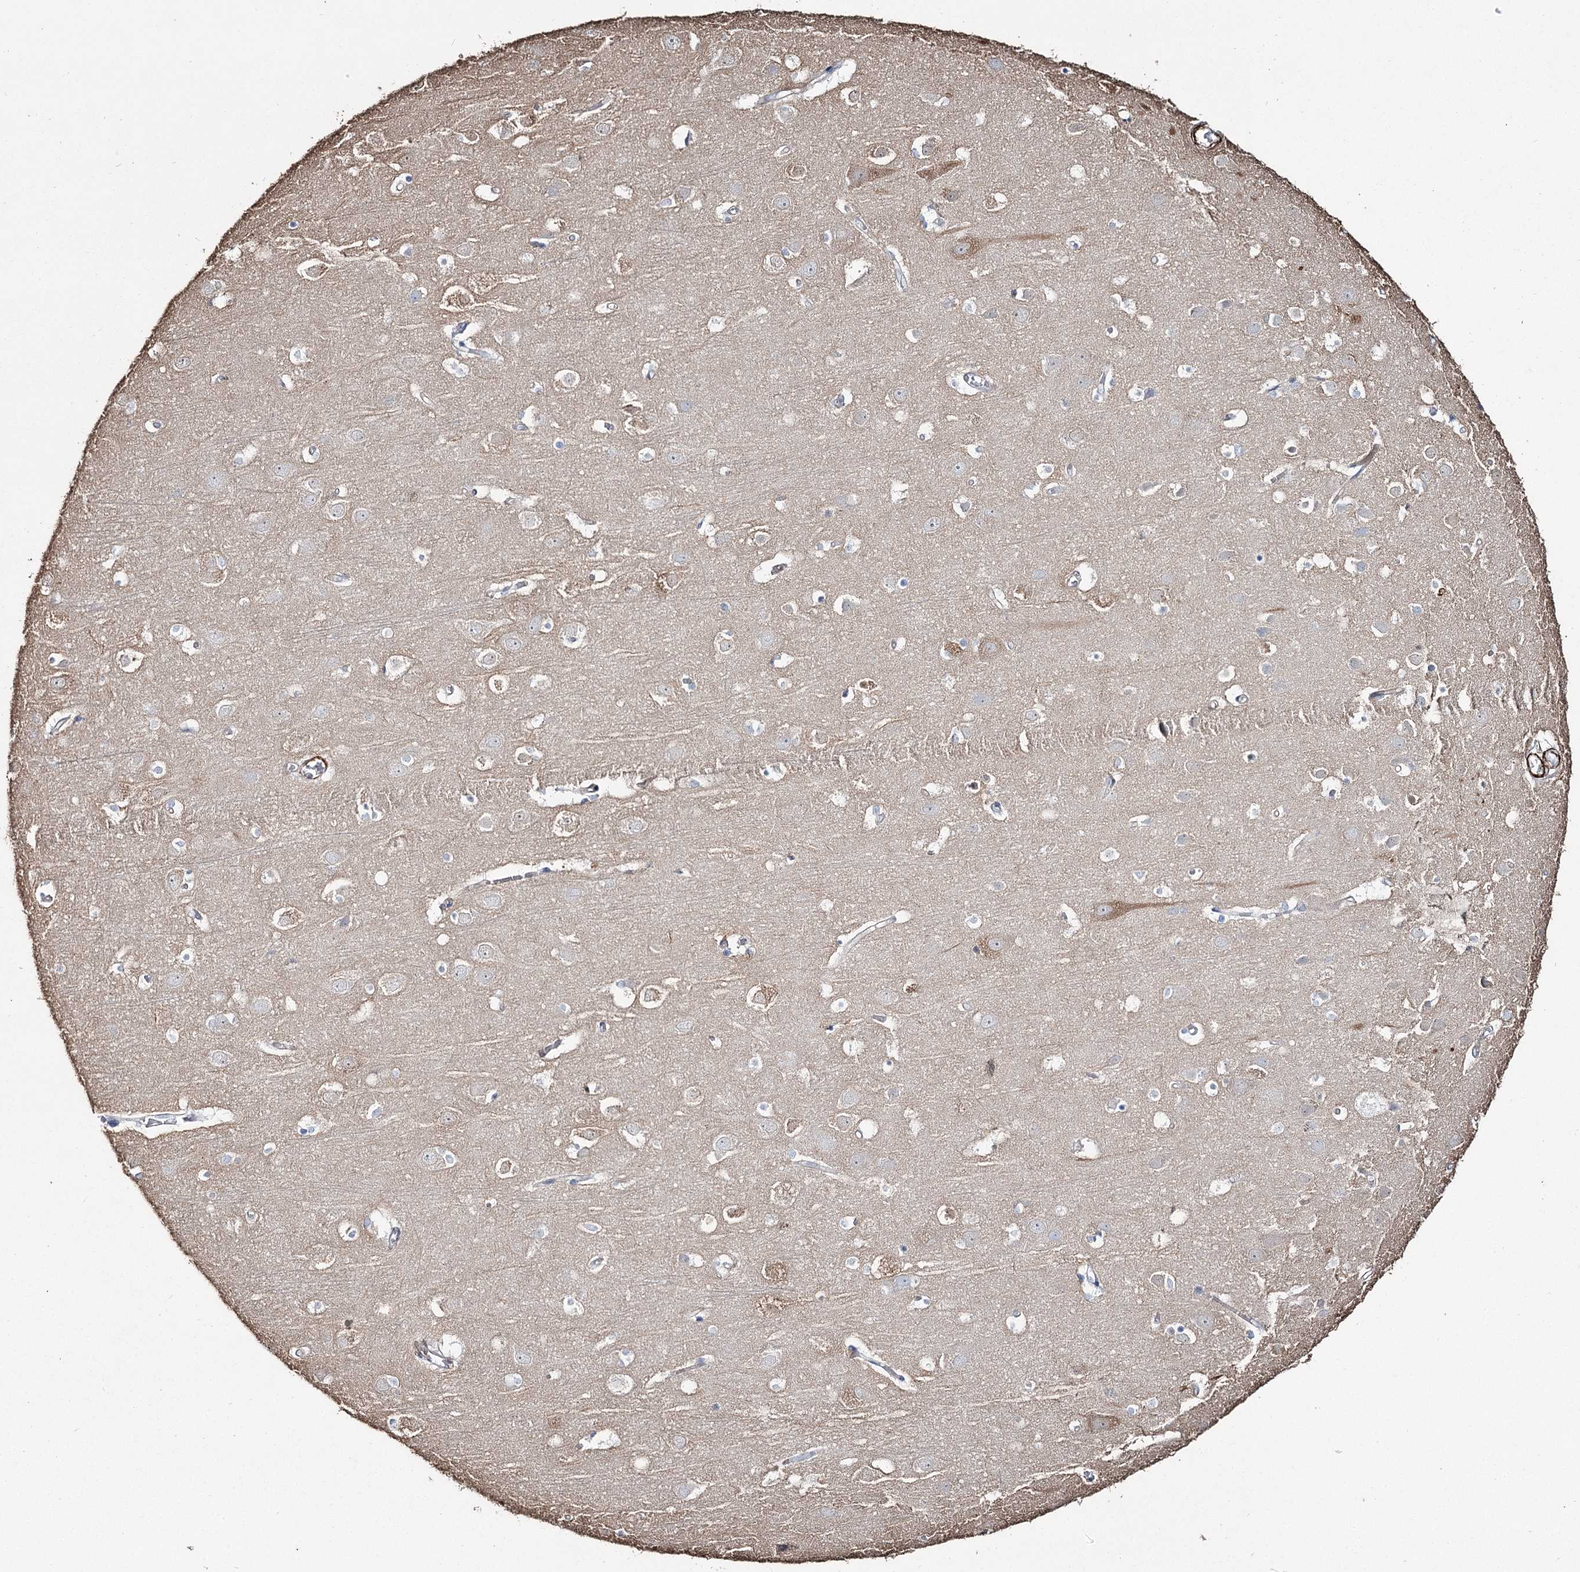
{"staining": {"intensity": "moderate", "quantity": ">75%", "location": "cytoplasmic/membranous"}, "tissue": "cerebral cortex", "cell_type": "Endothelial cells", "image_type": "normal", "snomed": [{"axis": "morphology", "description": "Normal tissue, NOS"}, {"axis": "topography", "description": "Cerebral cortex"}], "caption": "The histopathology image reveals staining of unremarkable cerebral cortex, revealing moderate cytoplasmic/membranous protein staining (brown color) within endothelial cells. Nuclei are stained in blue.", "gene": "SUMF1", "patient": {"sex": "male", "age": 54}}